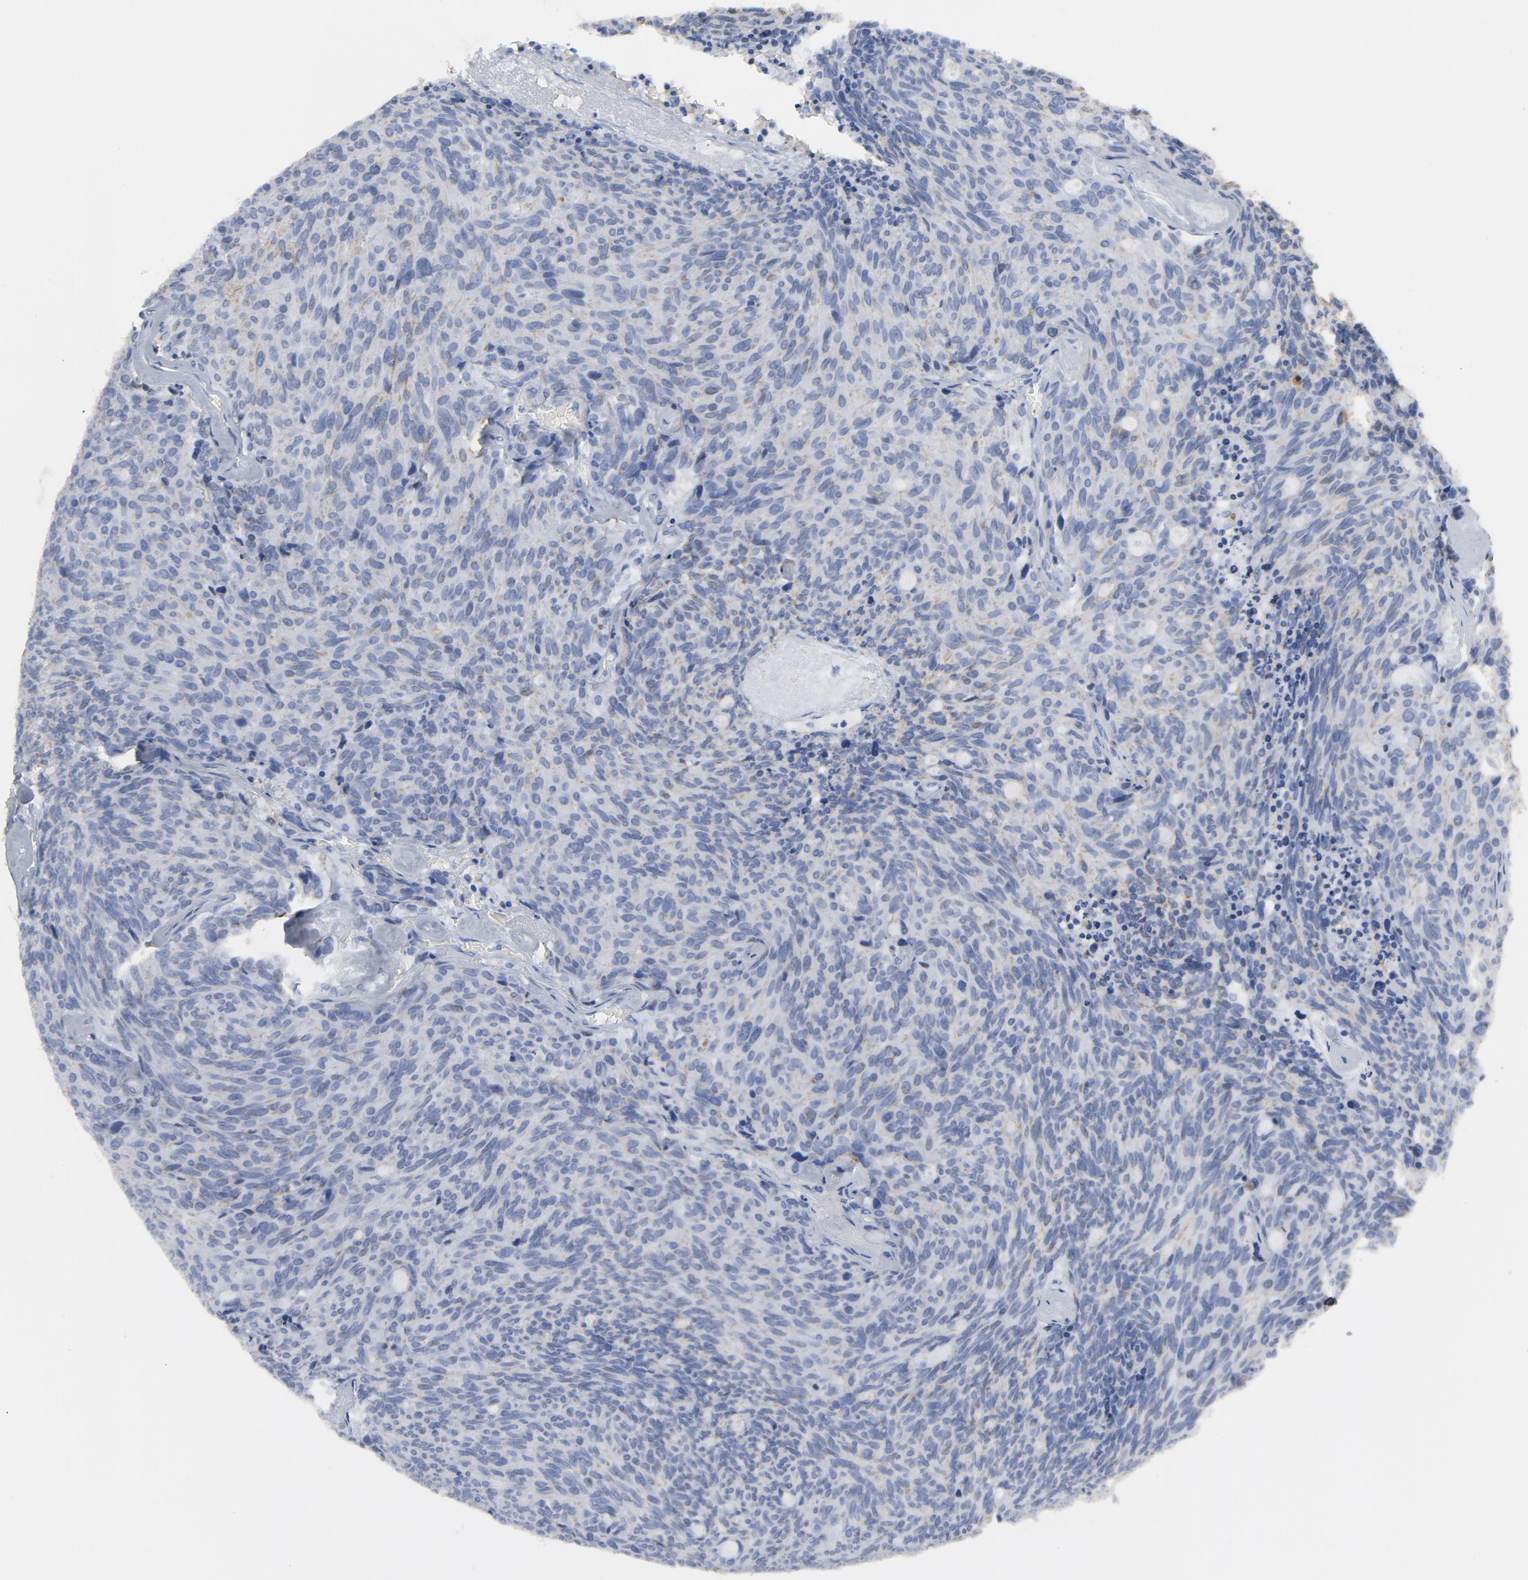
{"staining": {"intensity": "weak", "quantity": "25%-75%", "location": "cytoplasmic/membranous"}, "tissue": "carcinoid", "cell_type": "Tumor cells", "image_type": "cancer", "snomed": [{"axis": "morphology", "description": "Carcinoid, malignant, NOS"}, {"axis": "topography", "description": "Pancreas"}], "caption": "Immunohistochemistry (IHC) image of carcinoid stained for a protein (brown), which shows low levels of weak cytoplasmic/membranous positivity in about 25%-75% of tumor cells.", "gene": "TSPAN6", "patient": {"sex": "female", "age": 54}}